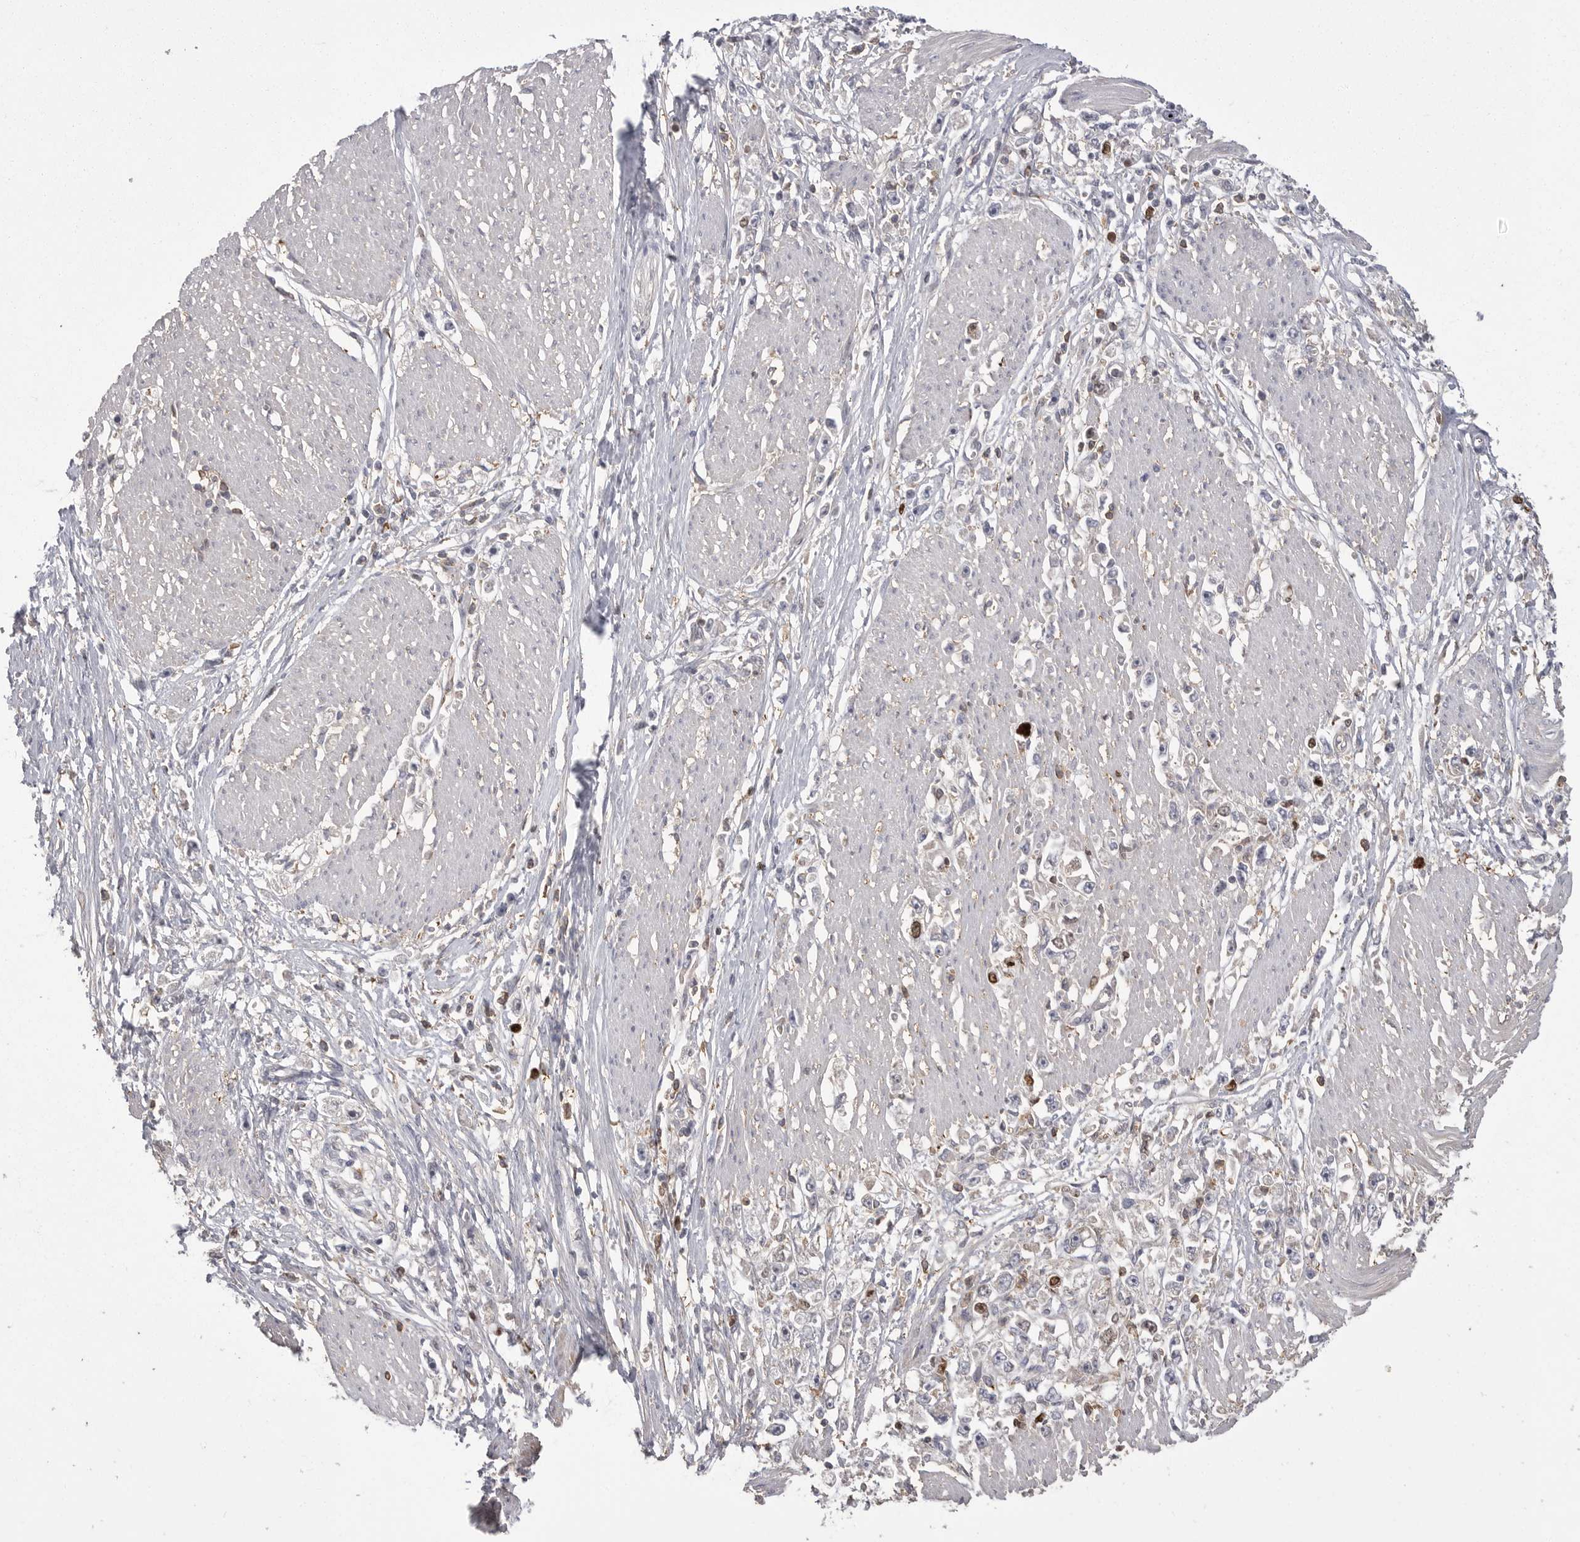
{"staining": {"intensity": "strong", "quantity": "<25%", "location": "nuclear"}, "tissue": "stomach cancer", "cell_type": "Tumor cells", "image_type": "cancer", "snomed": [{"axis": "morphology", "description": "Adenocarcinoma, NOS"}, {"axis": "topography", "description": "Stomach"}], "caption": "Adenocarcinoma (stomach) stained with IHC displays strong nuclear positivity in approximately <25% of tumor cells.", "gene": "TOP2A", "patient": {"sex": "female", "age": 59}}